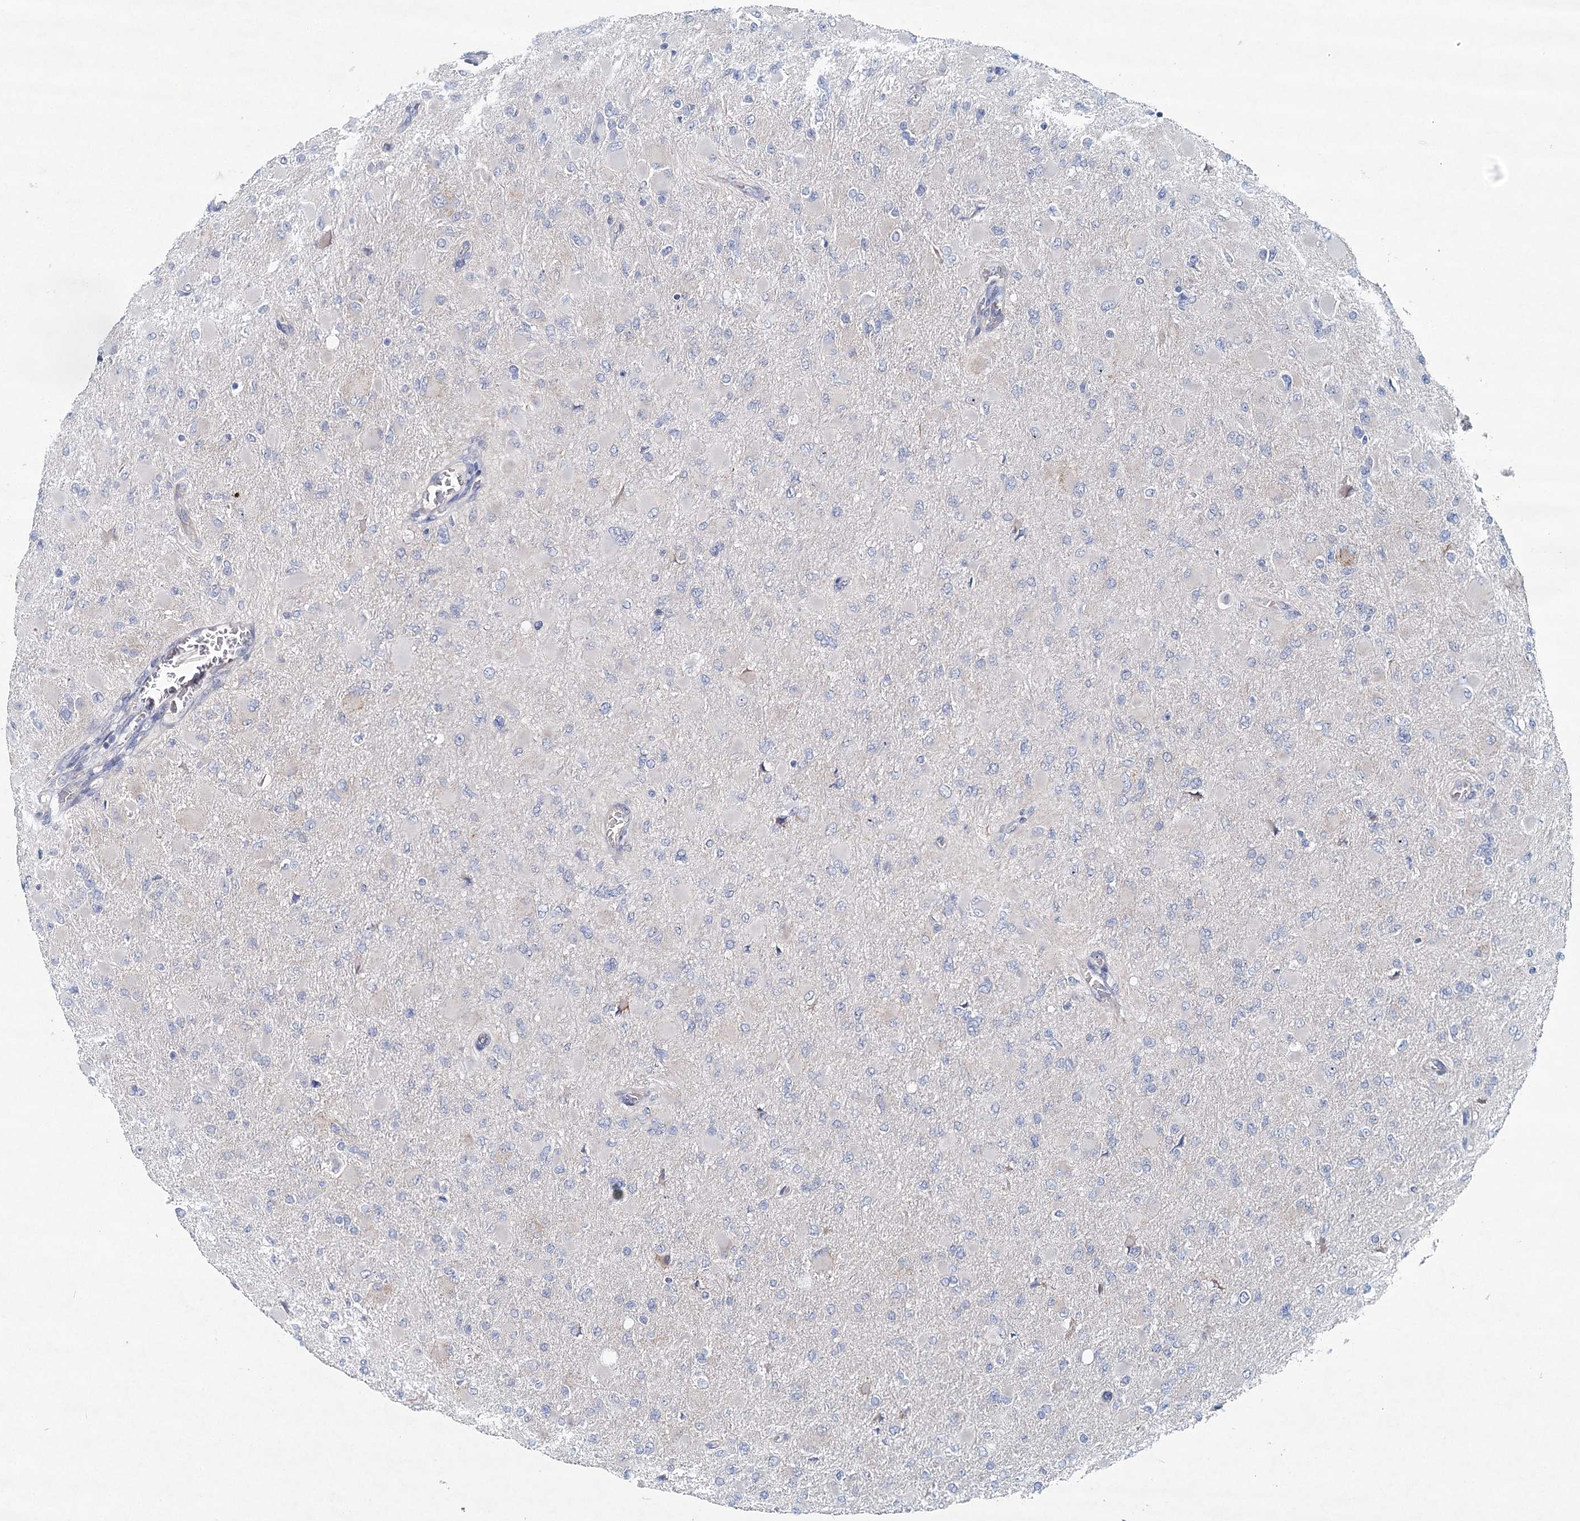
{"staining": {"intensity": "negative", "quantity": "none", "location": "none"}, "tissue": "glioma", "cell_type": "Tumor cells", "image_type": "cancer", "snomed": [{"axis": "morphology", "description": "Glioma, malignant, High grade"}, {"axis": "topography", "description": "Cerebral cortex"}], "caption": "This is a micrograph of immunohistochemistry staining of glioma, which shows no positivity in tumor cells.", "gene": "RBM43", "patient": {"sex": "female", "age": 36}}